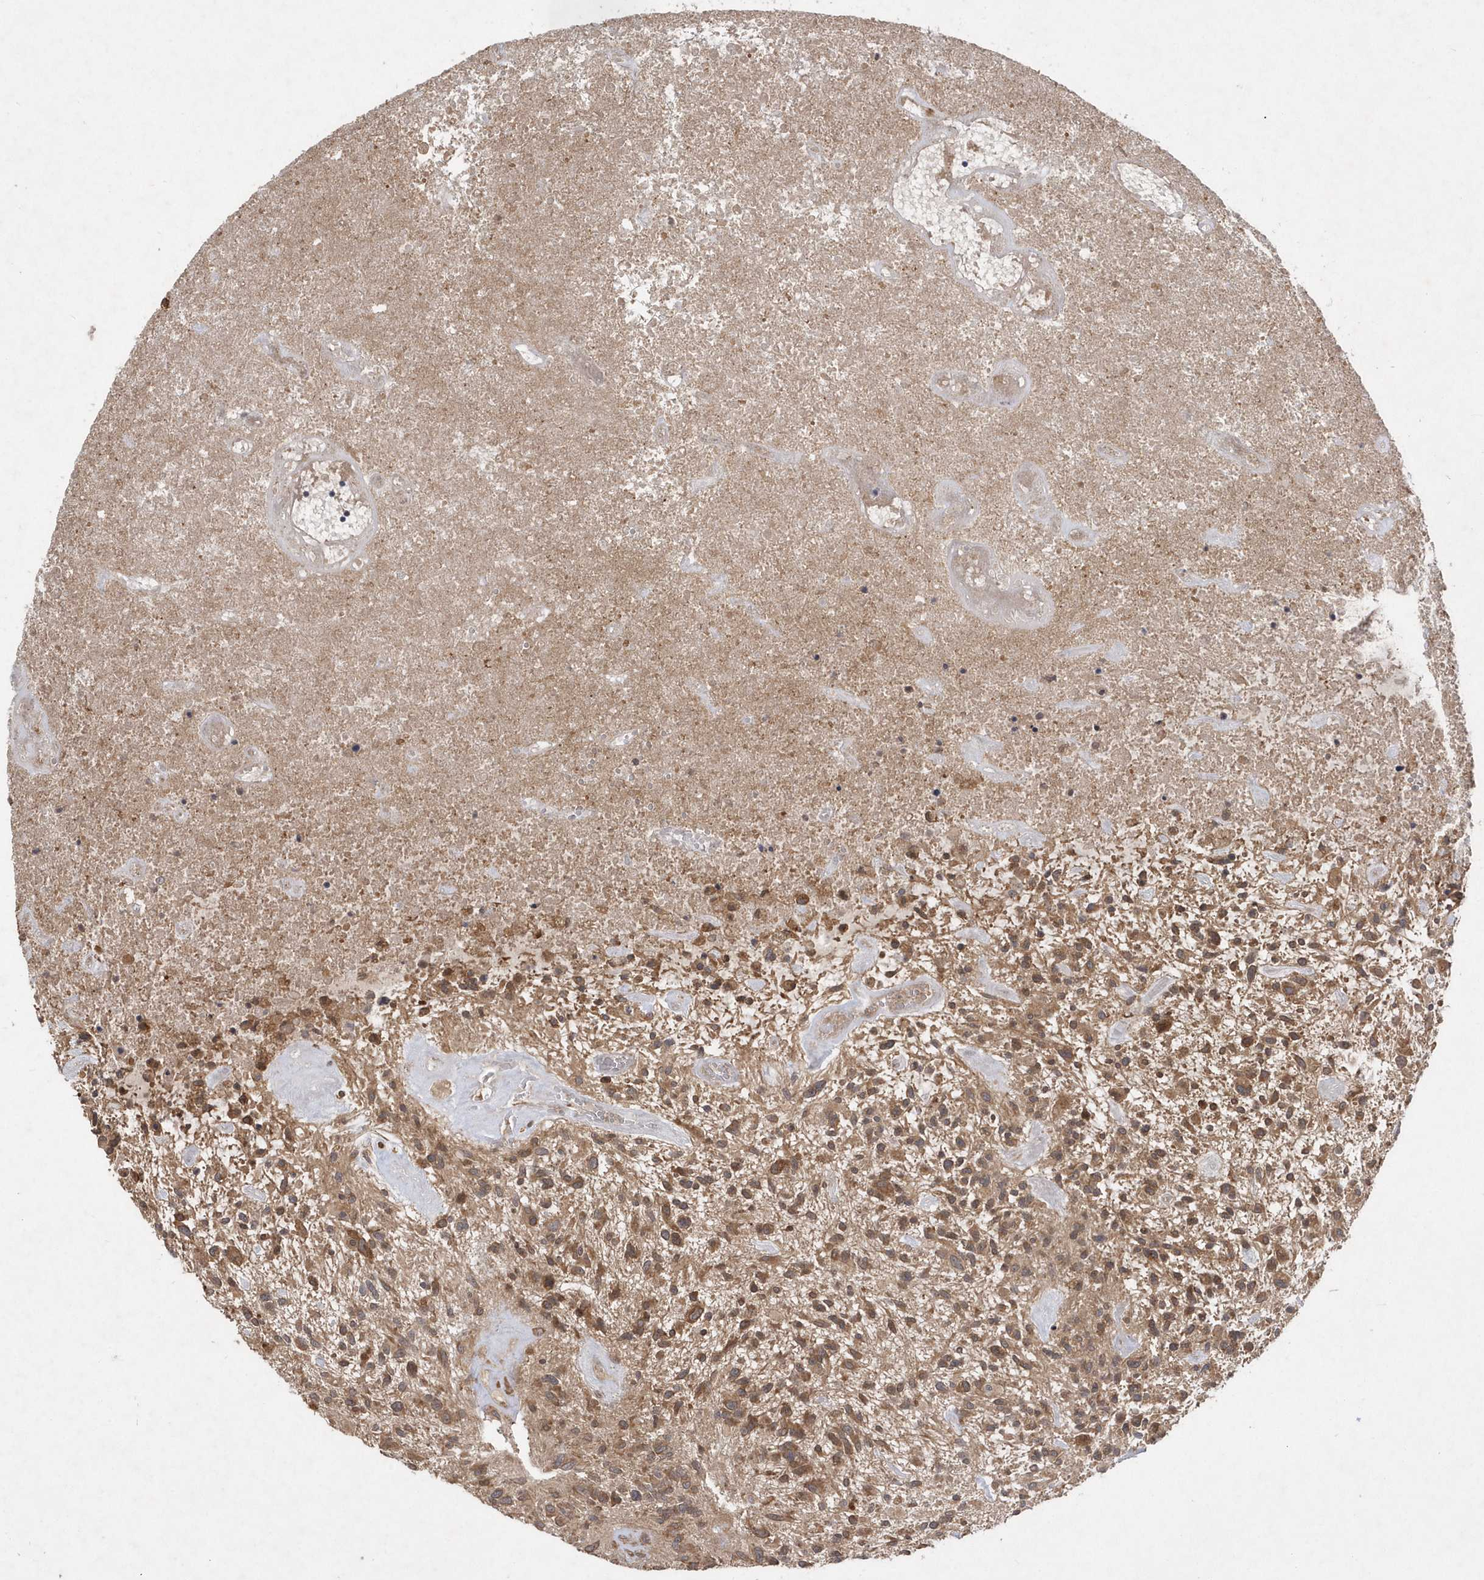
{"staining": {"intensity": "moderate", "quantity": ">75%", "location": "cytoplasmic/membranous"}, "tissue": "glioma", "cell_type": "Tumor cells", "image_type": "cancer", "snomed": [{"axis": "morphology", "description": "Glioma, malignant, High grade"}, {"axis": "topography", "description": "Brain"}], "caption": "This micrograph exhibits glioma stained with immunohistochemistry (IHC) to label a protein in brown. The cytoplasmic/membranous of tumor cells show moderate positivity for the protein. Nuclei are counter-stained blue.", "gene": "GFM2", "patient": {"sex": "male", "age": 47}}